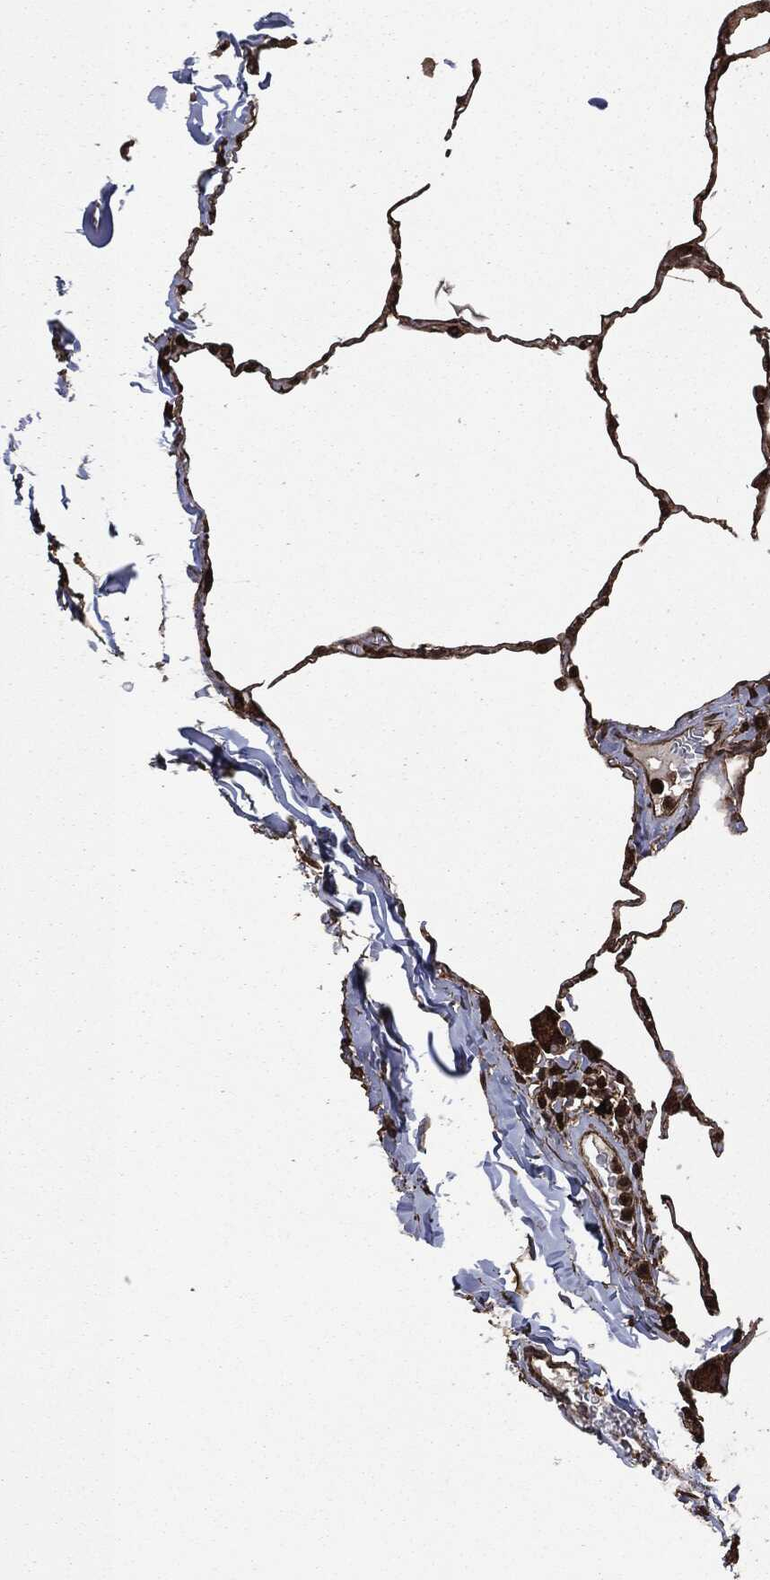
{"staining": {"intensity": "strong", "quantity": ">75%", "location": "cytoplasmic/membranous"}, "tissue": "lung", "cell_type": "Alveolar cells", "image_type": "normal", "snomed": [{"axis": "morphology", "description": "Normal tissue, NOS"}, {"axis": "morphology", "description": "Adenocarcinoma, metastatic, NOS"}, {"axis": "topography", "description": "Lung"}], "caption": "The photomicrograph reveals a brown stain indicating the presence of a protein in the cytoplasmic/membranous of alveolar cells in lung. (DAB = brown stain, brightfield microscopy at high magnification).", "gene": "HRAS", "patient": {"sex": "male", "age": 45}}